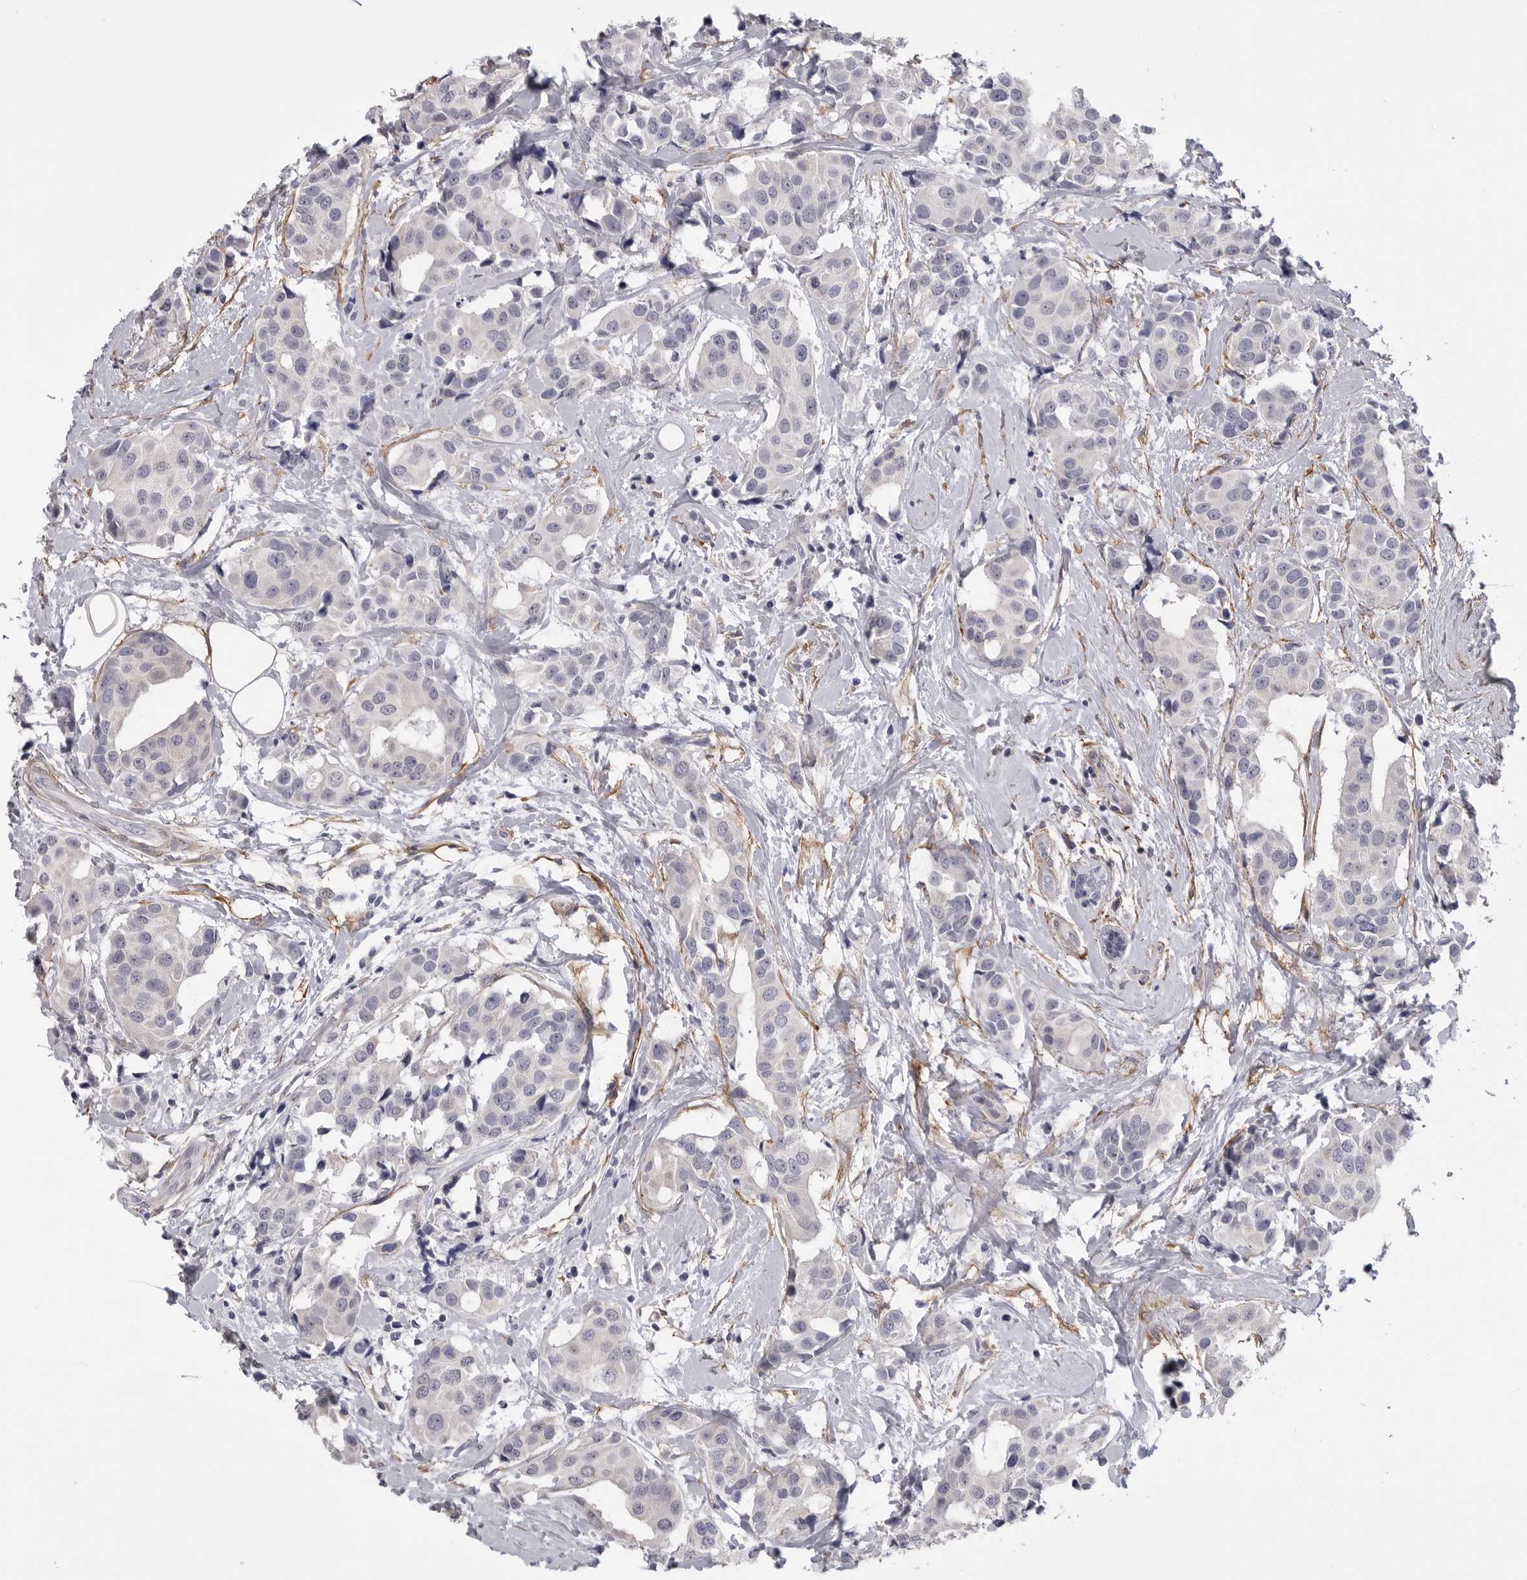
{"staining": {"intensity": "negative", "quantity": "none", "location": "none"}, "tissue": "breast cancer", "cell_type": "Tumor cells", "image_type": "cancer", "snomed": [{"axis": "morphology", "description": "Normal tissue, NOS"}, {"axis": "morphology", "description": "Duct carcinoma"}, {"axis": "topography", "description": "Breast"}], "caption": "Photomicrograph shows no protein positivity in tumor cells of breast cancer tissue.", "gene": "AKAP12", "patient": {"sex": "female", "age": 39}}